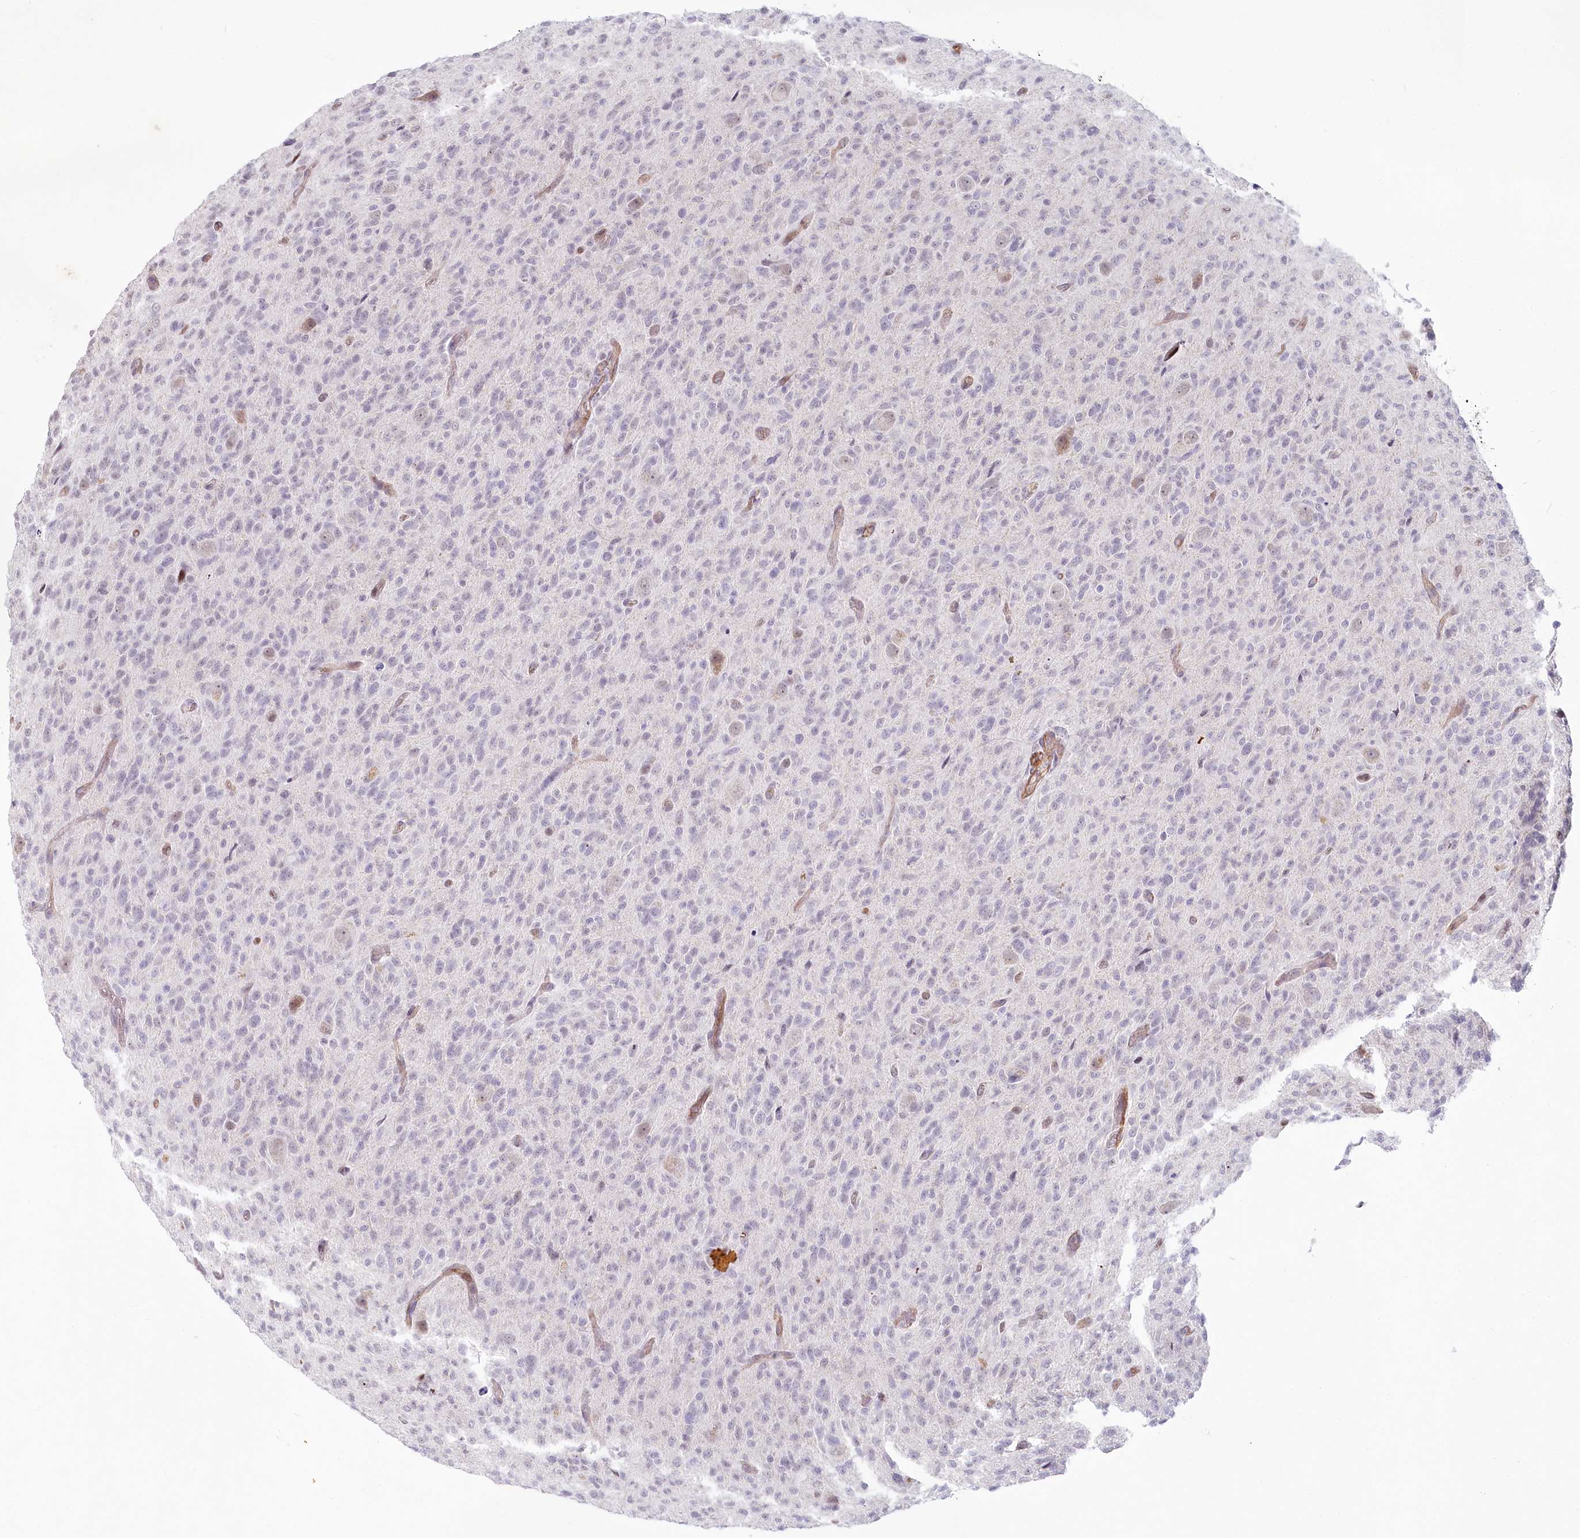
{"staining": {"intensity": "weak", "quantity": "<25%", "location": "nuclear"}, "tissue": "glioma", "cell_type": "Tumor cells", "image_type": "cancer", "snomed": [{"axis": "morphology", "description": "Glioma, malignant, High grade"}, {"axis": "topography", "description": "Brain"}], "caption": "Protein analysis of glioma demonstrates no significant positivity in tumor cells.", "gene": "ABHD8", "patient": {"sex": "female", "age": 57}}